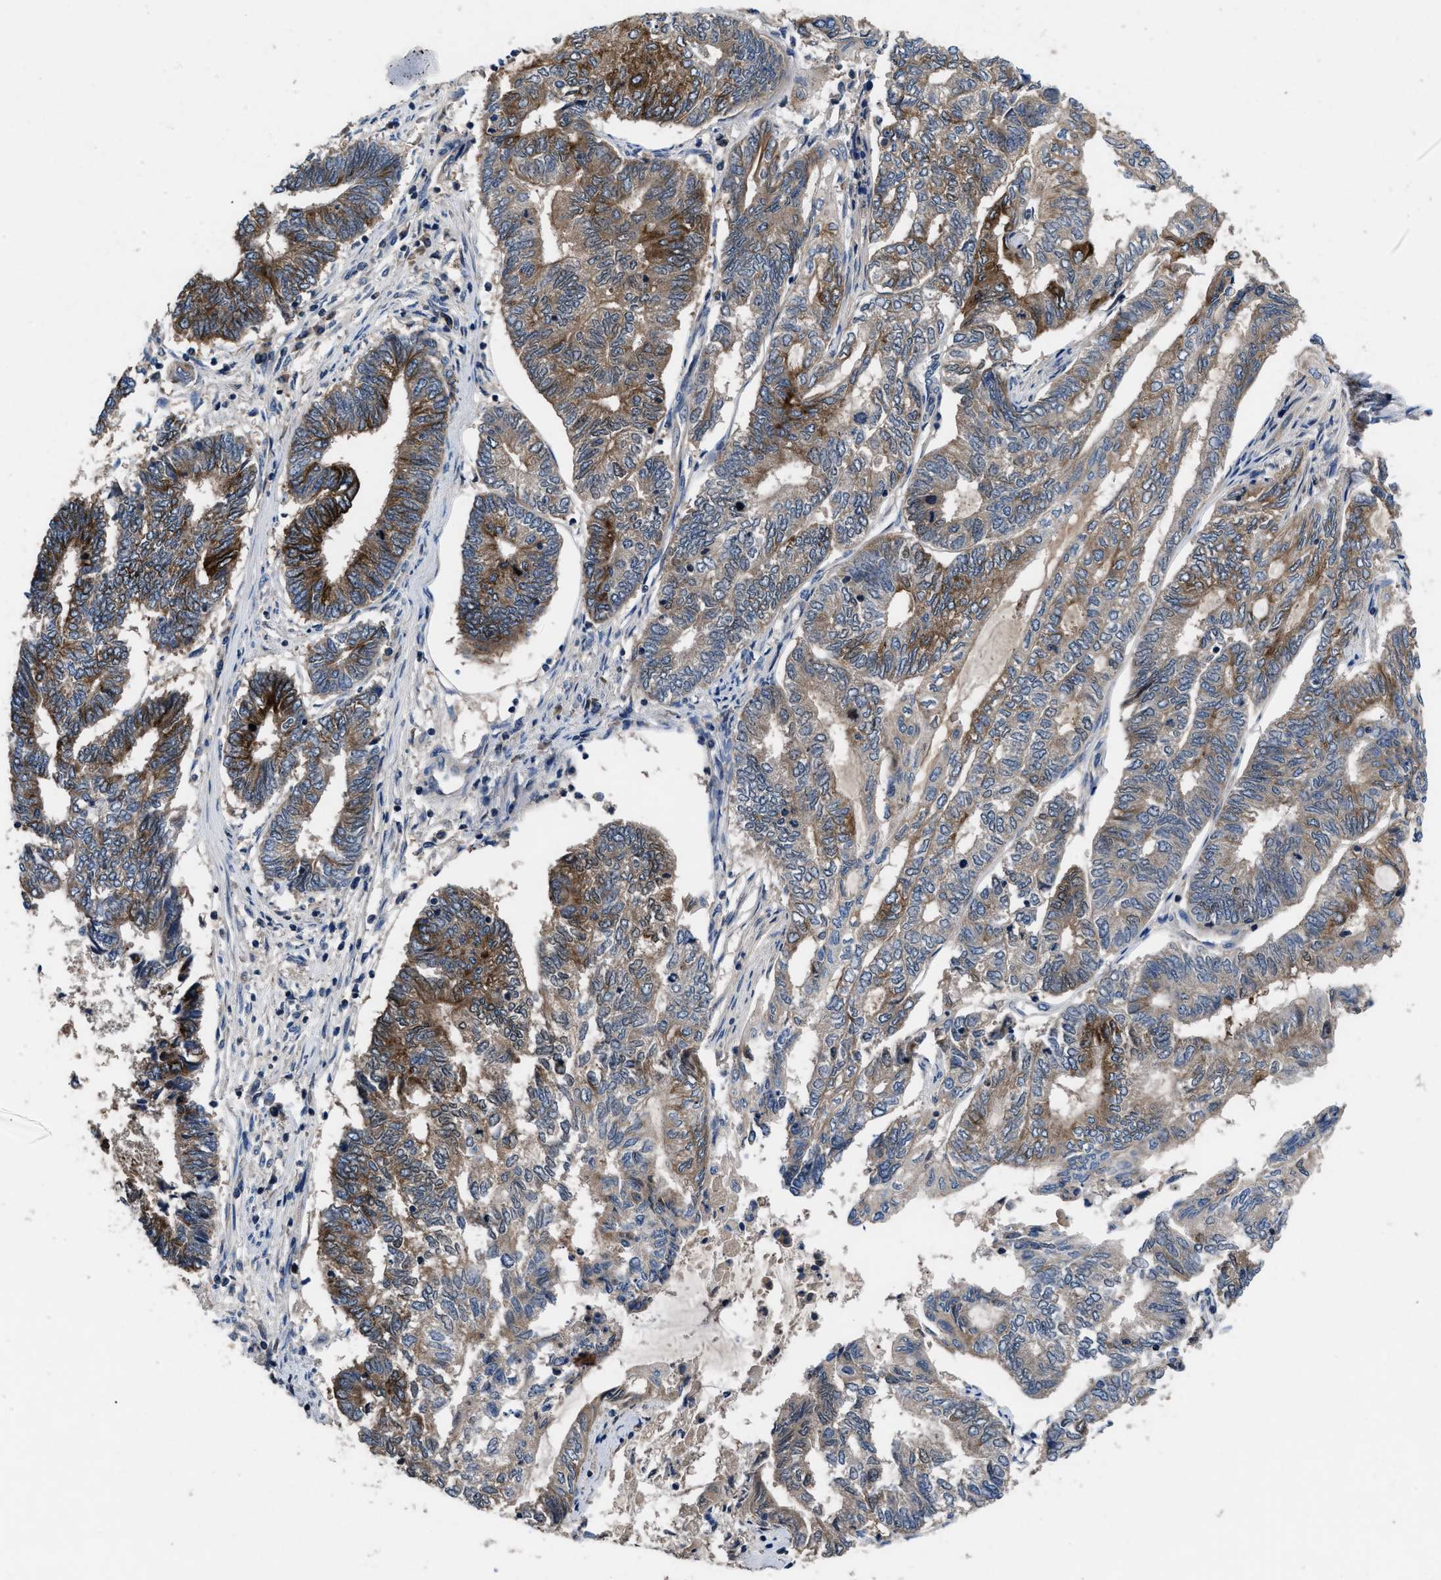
{"staining": {"intensity": "strong", "quantity": "25%-75%", "location": "cytoplasmic/membranous"}, "tissue": "endometrial cancer", "cell_type": "Tumor cells", "image_type": "cancer", "snomed": [{"axis": "morphology", "description": "Adenocarcinoma, NOS"}, {"axis": "topography", "description": "Uterus"}, {"axis": "topography", "description": "Endometrium"}], "caption": "Protein staining demonstrates strong cytoplasmic/membranous positivity in approximately 25%-75% of tumor cells in endometrial adenocarcinoma.", "gene": "YBEY", "patient": {"sex": "female", "age": 70}}